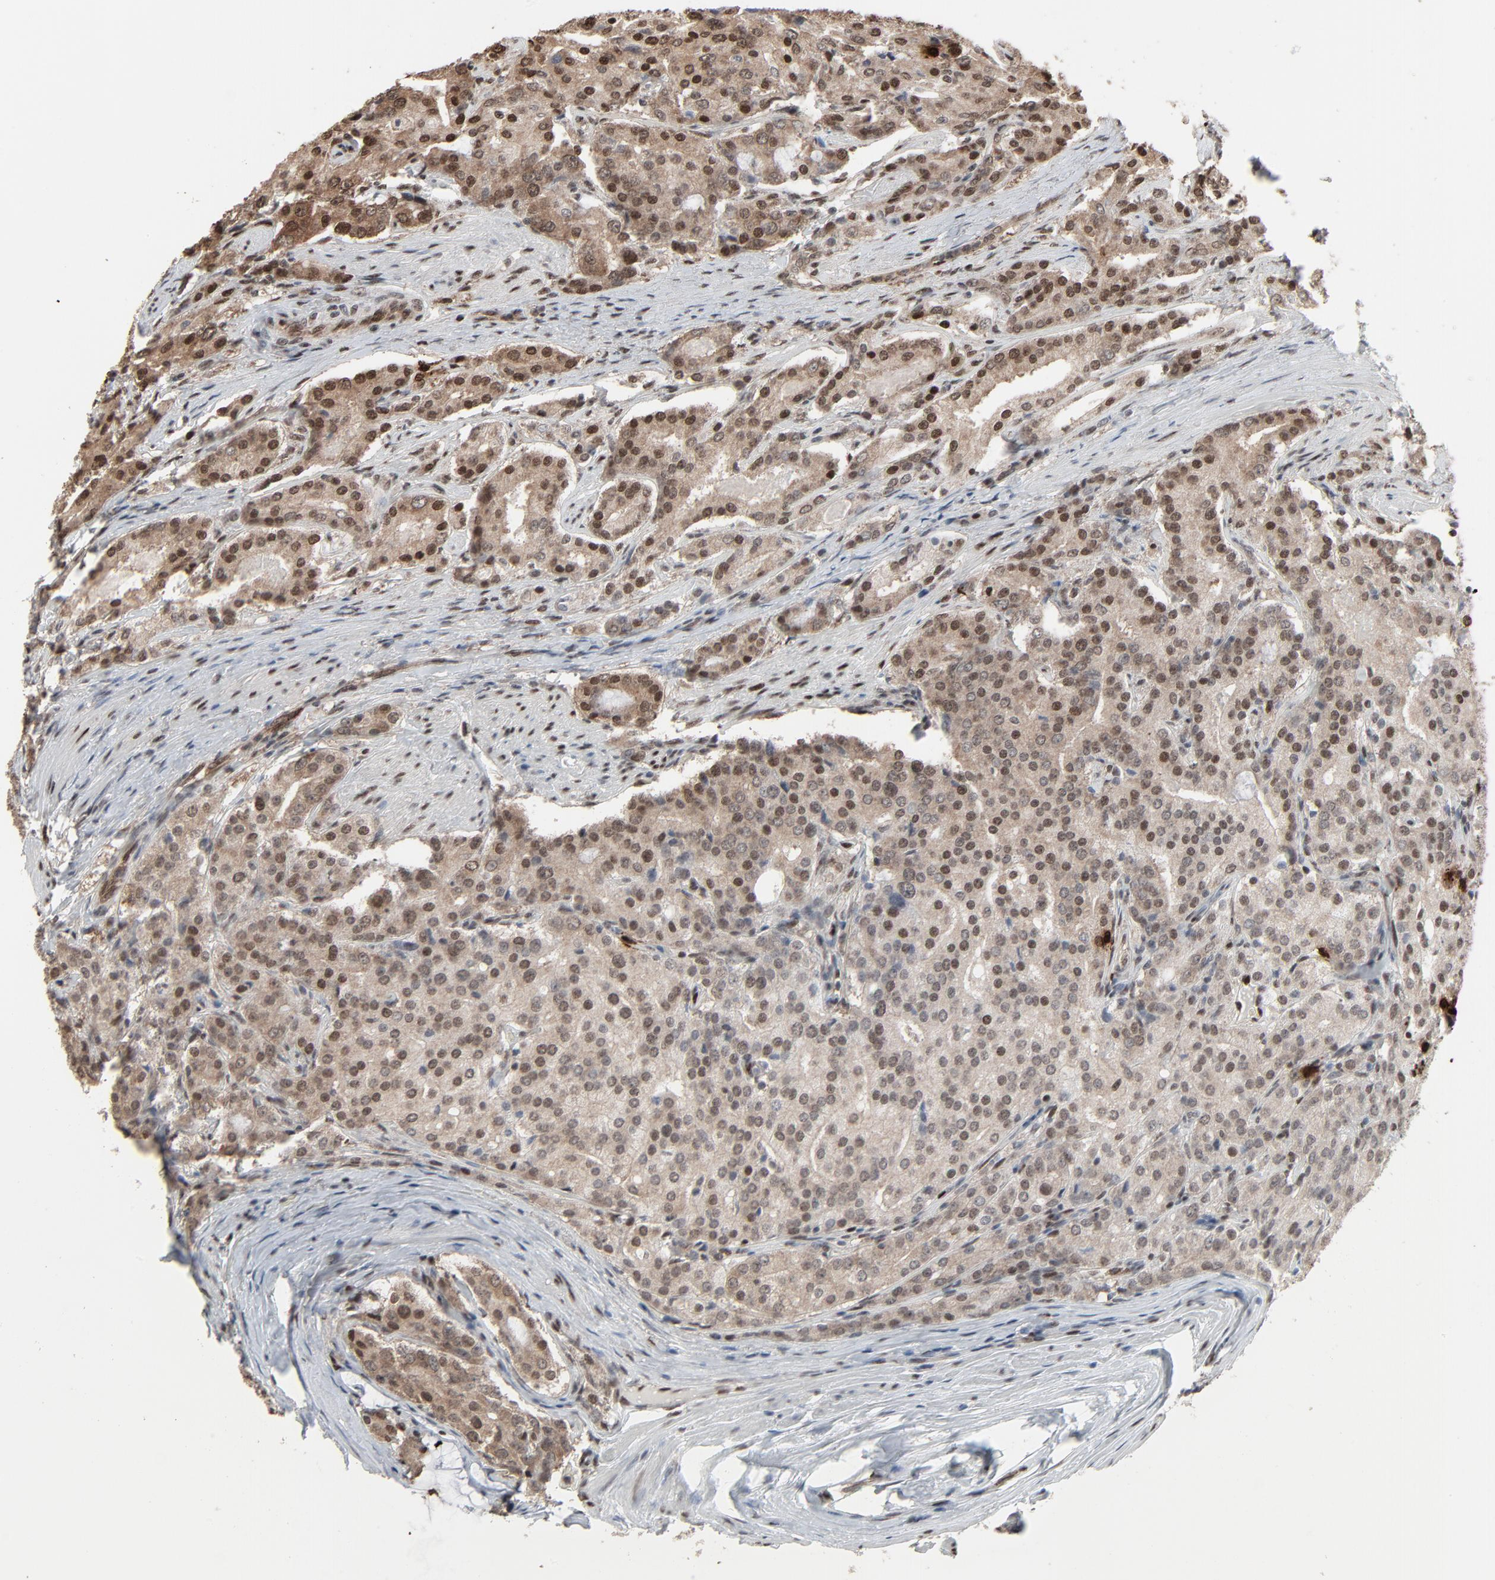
{"staining": {"intensity": "strong", "quantity": ">75%", "location": "cytoplasmic/membranous,nuclear"}, "tissue": "prostate cancer", "cell_type": "Tumor cells", "image_type": "cancer", "snomed": [{"axis": "morphology", "description": "Adenocarcinoma, Medium grade"}, {"axis": "topography", "description": "Prostate"}], "caption": "Tumor cells reveal high levels of strong cytoplasmic/membranous and nuclear expression in about >75% of cells in prostate cancer. (brown staining indicates protein expression, while blue staining denotes nuclei).", "gene": "MEIS2", "patient": {"sex": "male", "age": 72}}